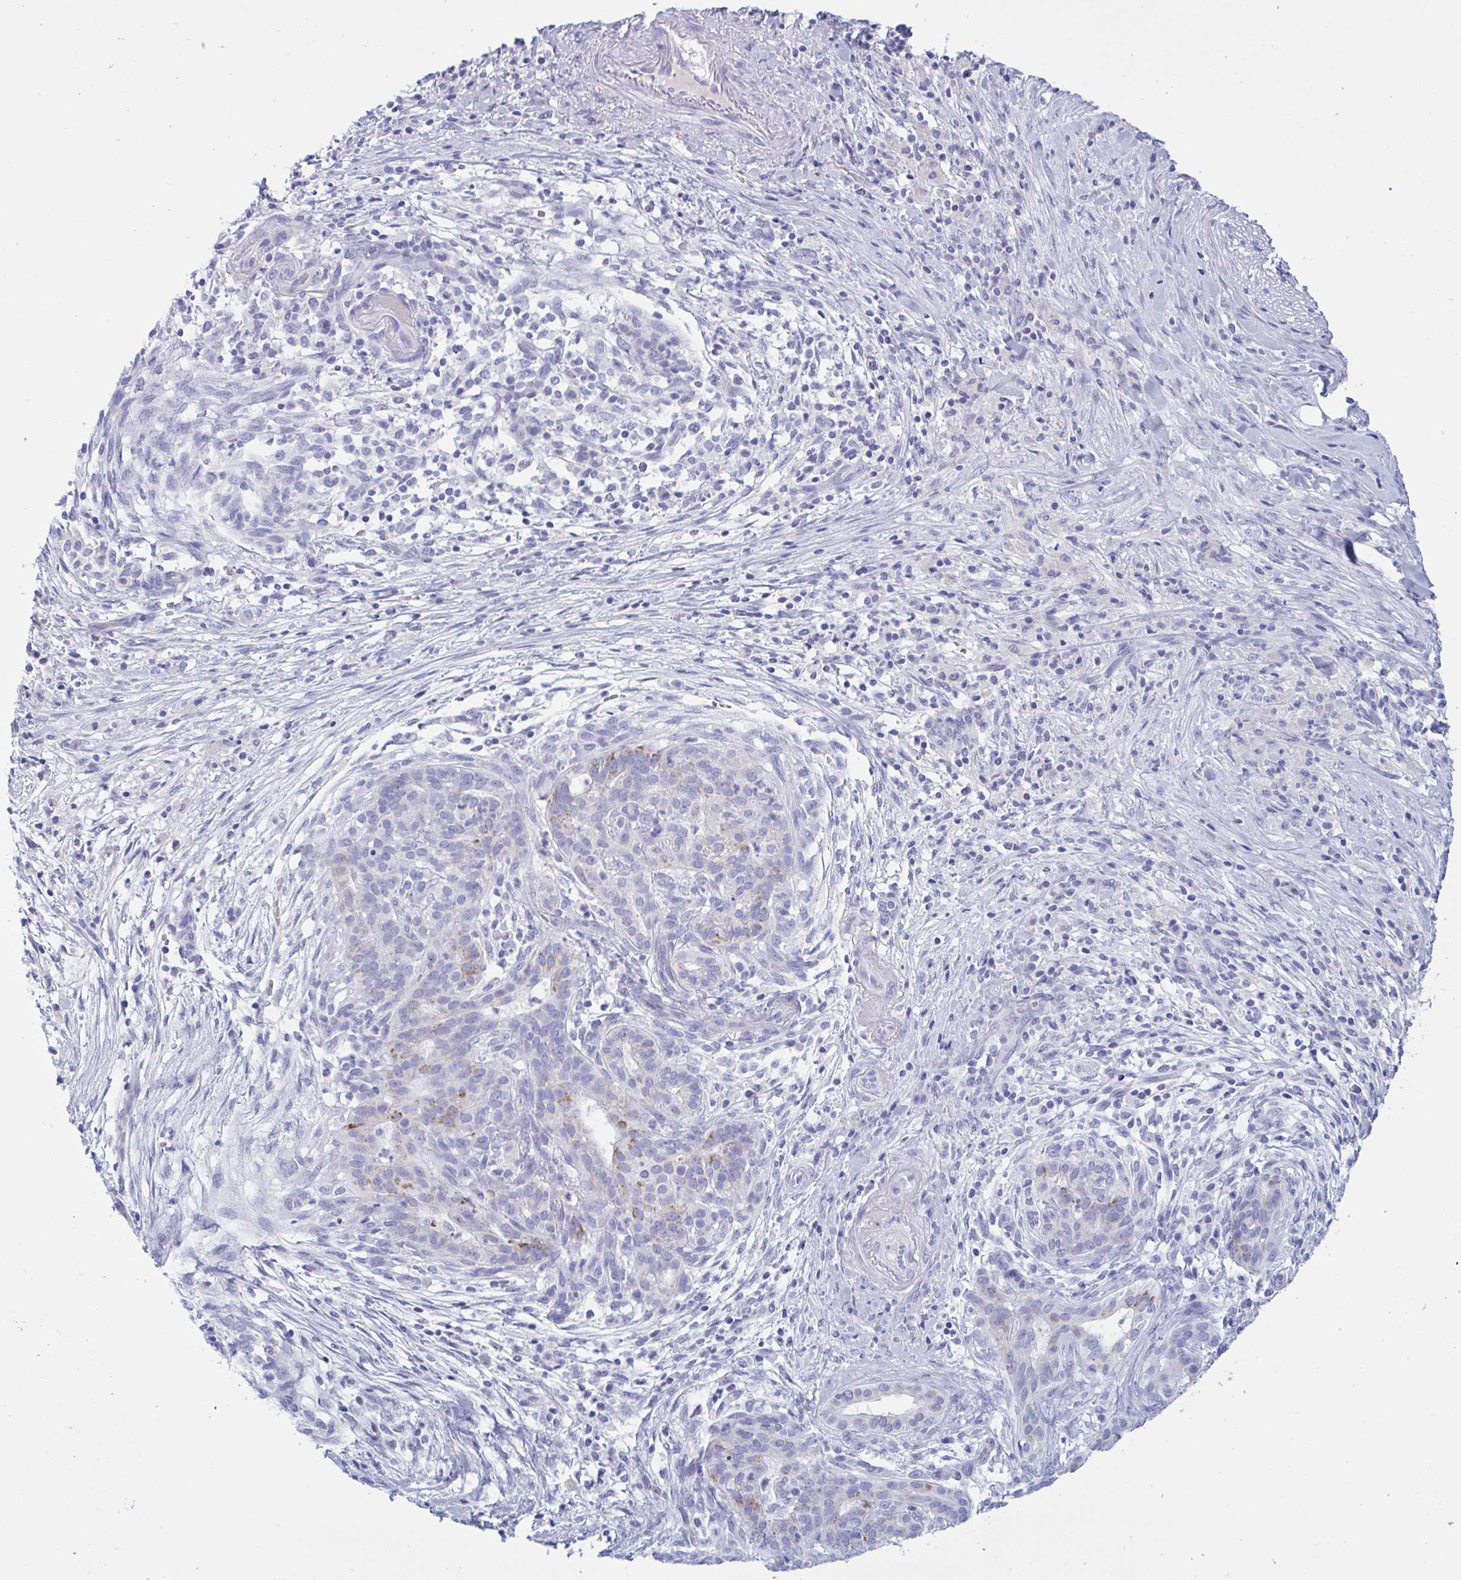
{"staining": {"intensity": "moderate", "quantity": "<25%", "location": "cytoplasmic/membranous"}, "tissue": "pancreatic cancer", "cell_type": "Tumor cells", "image_type": "cancer", "snomed": [{"axis": "morphology", "description": "Adenocarcinoma, NOS"}, {"axis": "topography", "description": "Pancreas"}], "caption": "Moderate cytoplasmic/membranous protein positivity is identified in about <25% of tumor cells in pancreatic cancer.", "gene": "OXLD1", "patient": {"sex": "male", "age": 44}}